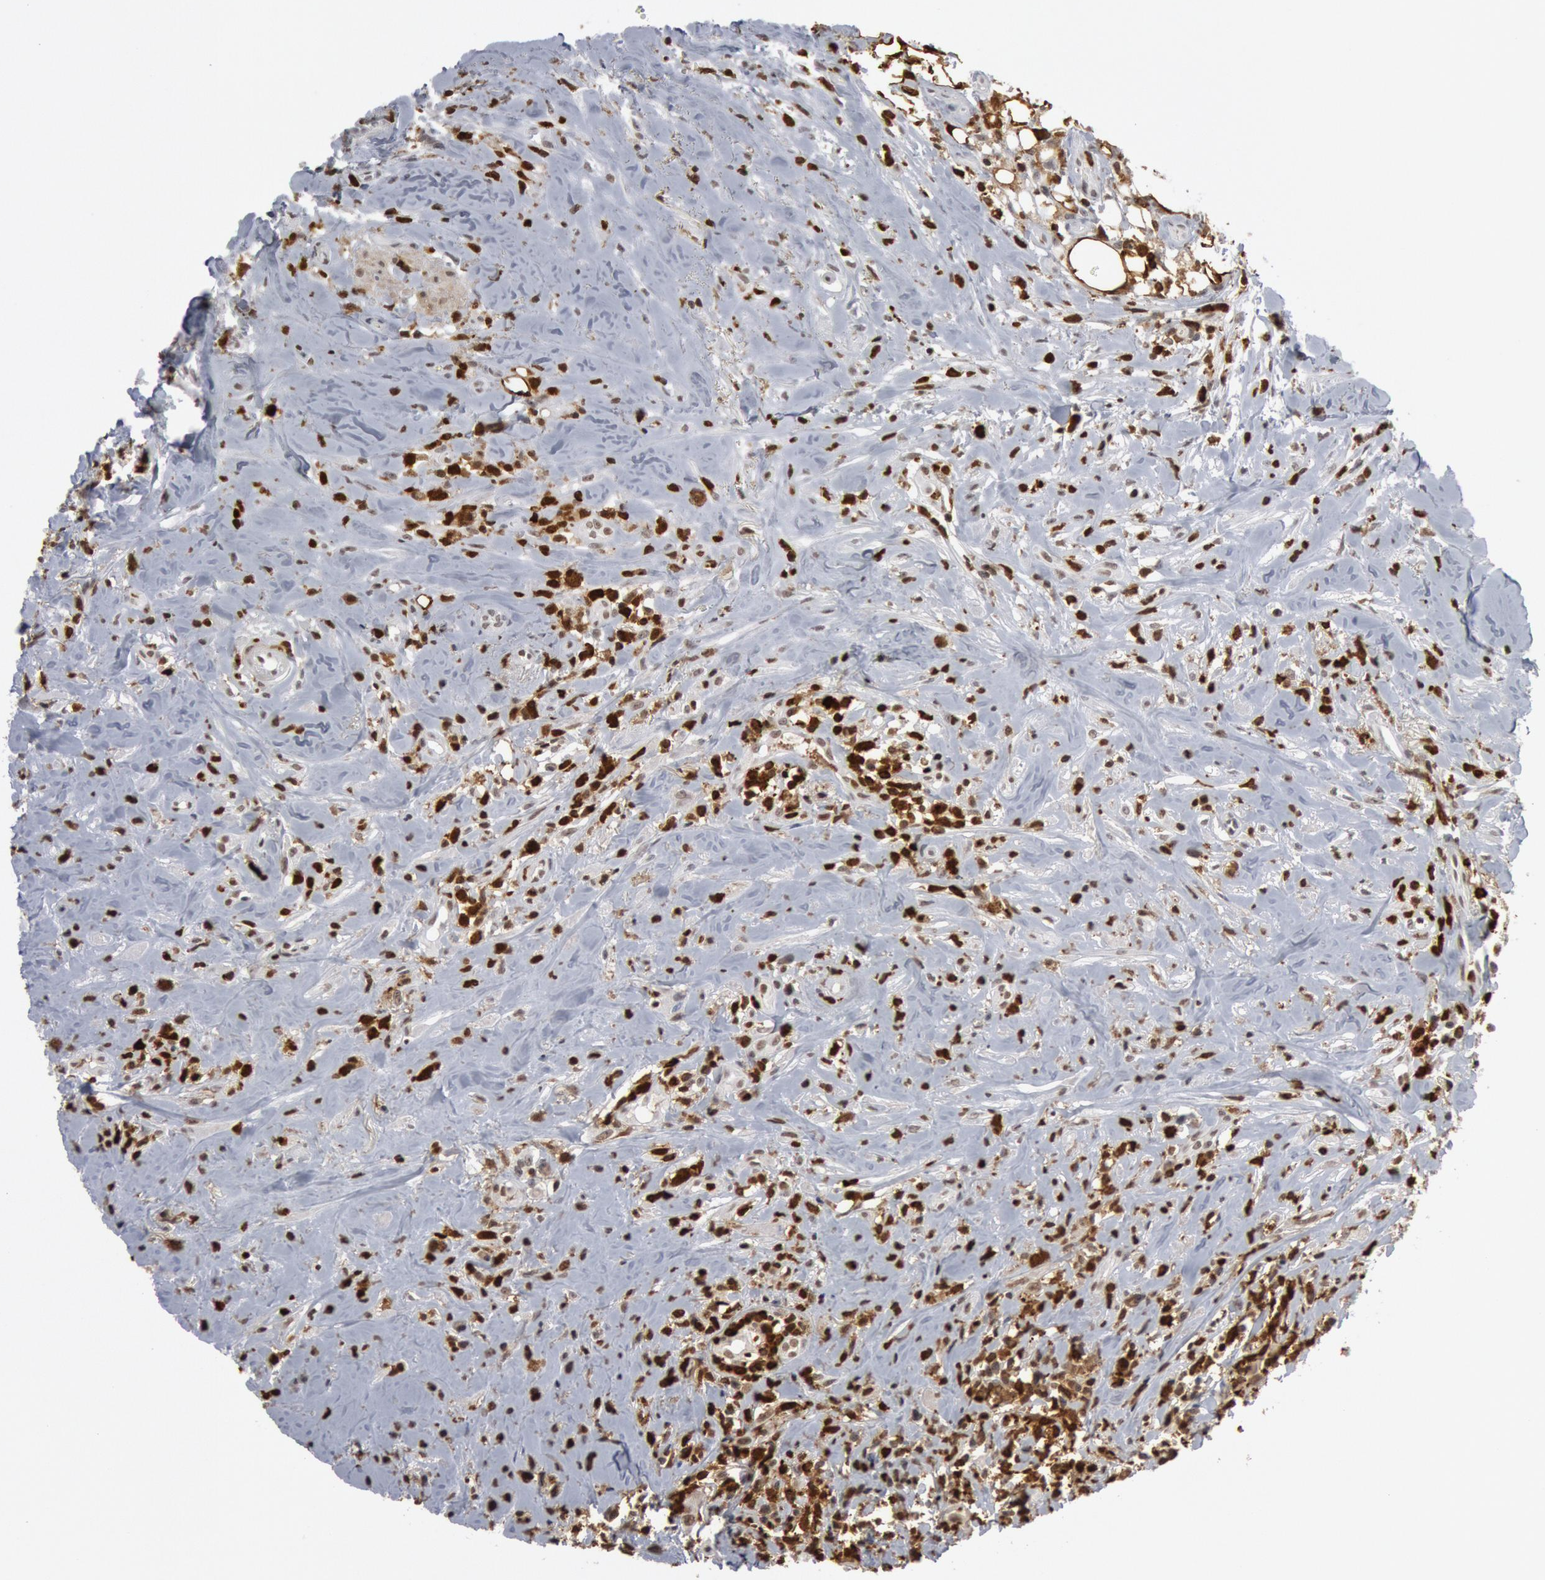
{"staining": {"intensity": "weak", "quantity": "25%-75%", "location": "nuclear"}, "tissue": "head and neck cancer", "cell_type": "Tumor cells", "image_type": "cancer", "snomed": [{"axis": "morphology", "description": "Squamous cell carcinoma, NOS"}, {"axis": "topography", "description": "Oral tissue"}, {"axis": "topography", "description": "Head-Neck"}], "caption": "Human squamous cell carcinoma (head and neck) stained for a protein (brown) shows weak nuclear positive positivity in about 25%-75% of tumor cells.", "gene": "PTPN6", "patient": {"sex": "female", "age": 82}}